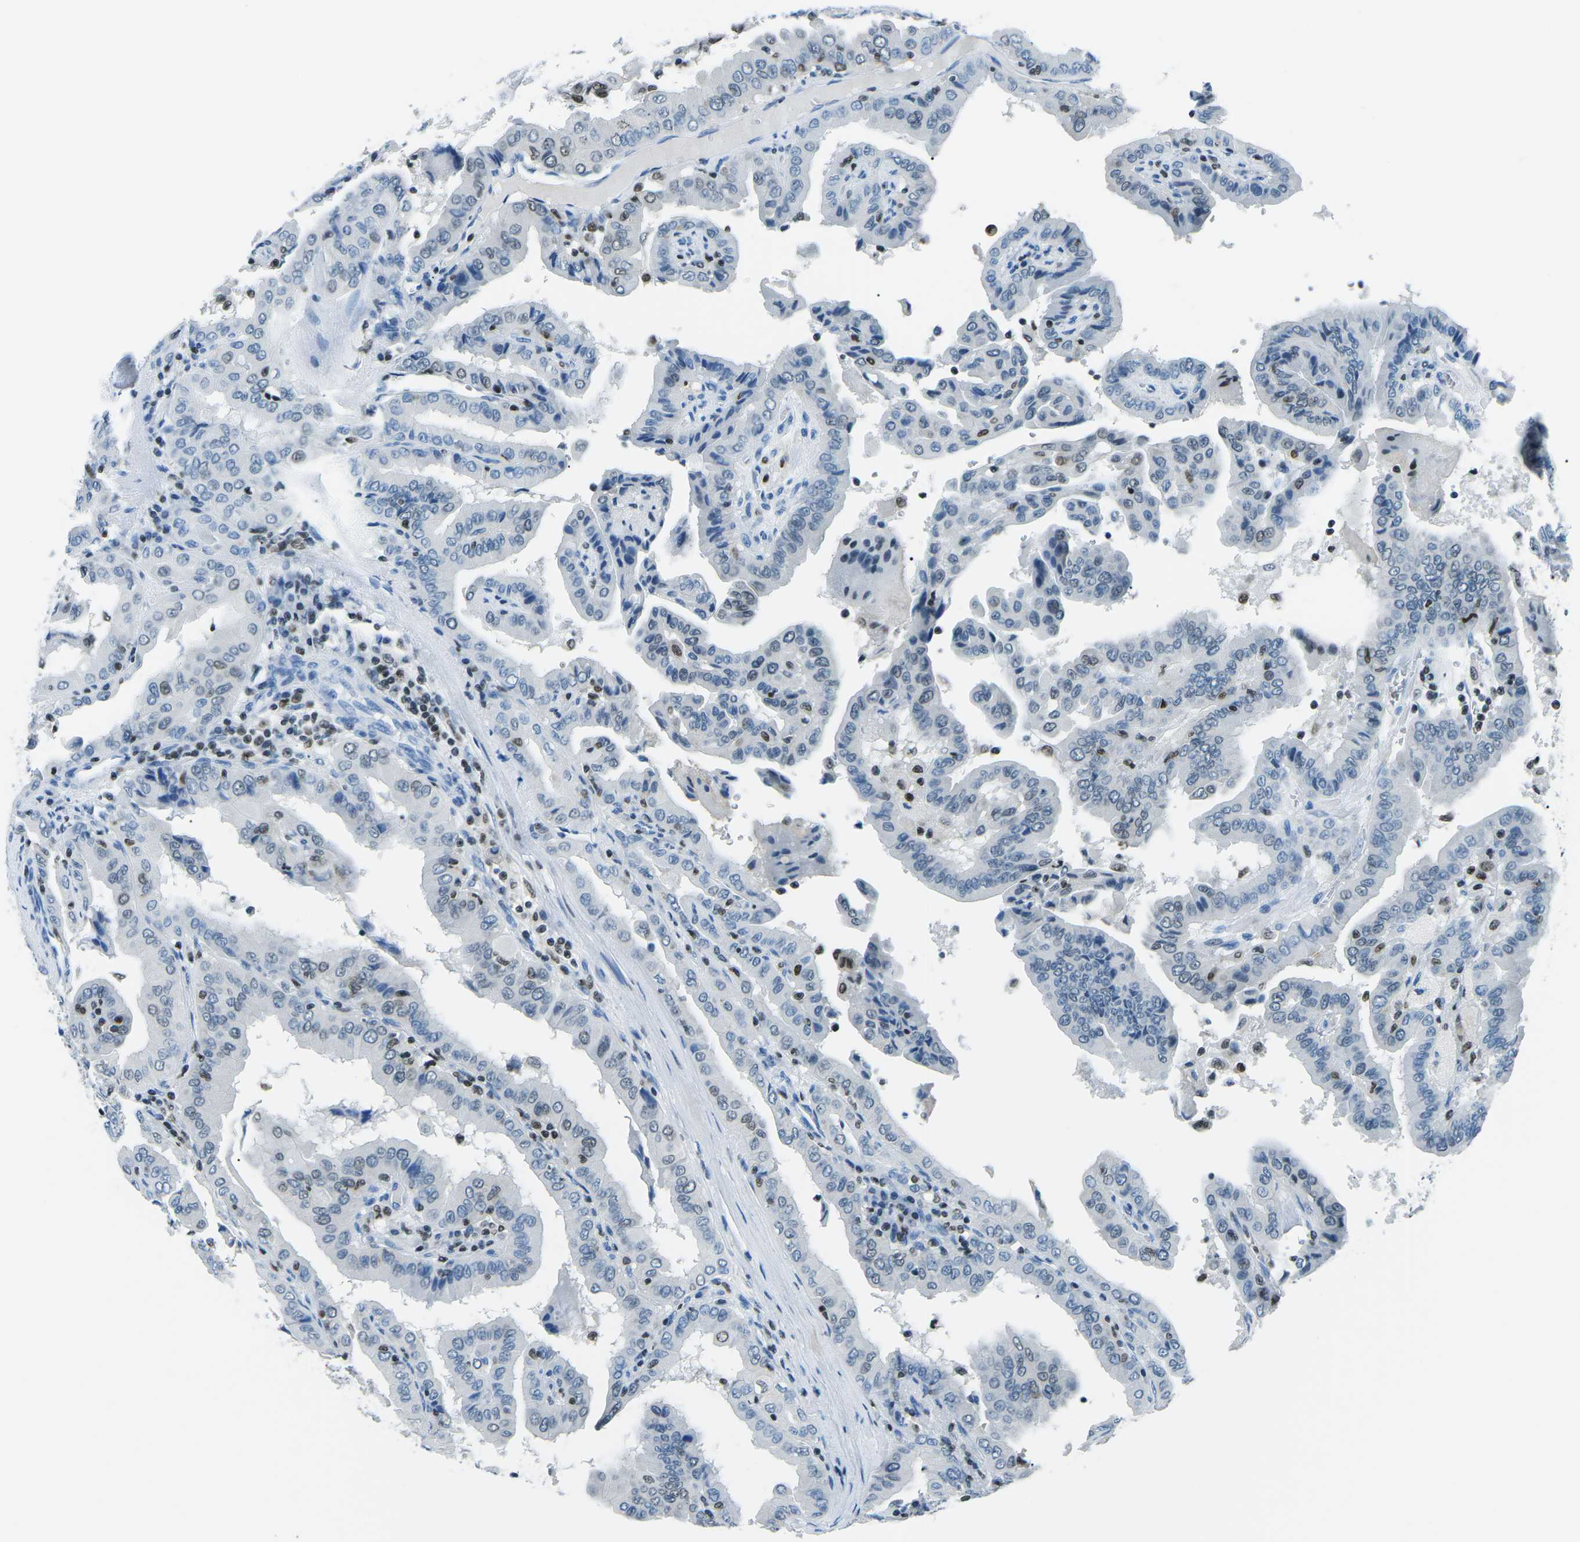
{"staining": {"intensity": "weak", "quantity": "<25%", "location": "nuclear"}, "tissue": "thyroid cancer", "cell_type": "Tumor cells", "image_type": "cancer", "snomed": [{"axis": "morphology", "description": "Papillary adenocarcinoma, NOS"}, {"axis": "topography", "description": "Thyroid gland"}], "caption": "This micrograph is of papillary adenocarcinoma (thyroid) stained with IHC to label a protein in brown with the nuclei are counter-stained blue. There is no expression in tumor cells.", "gene": "CELF2", "patient": {"sex": "male", "age": 33}}